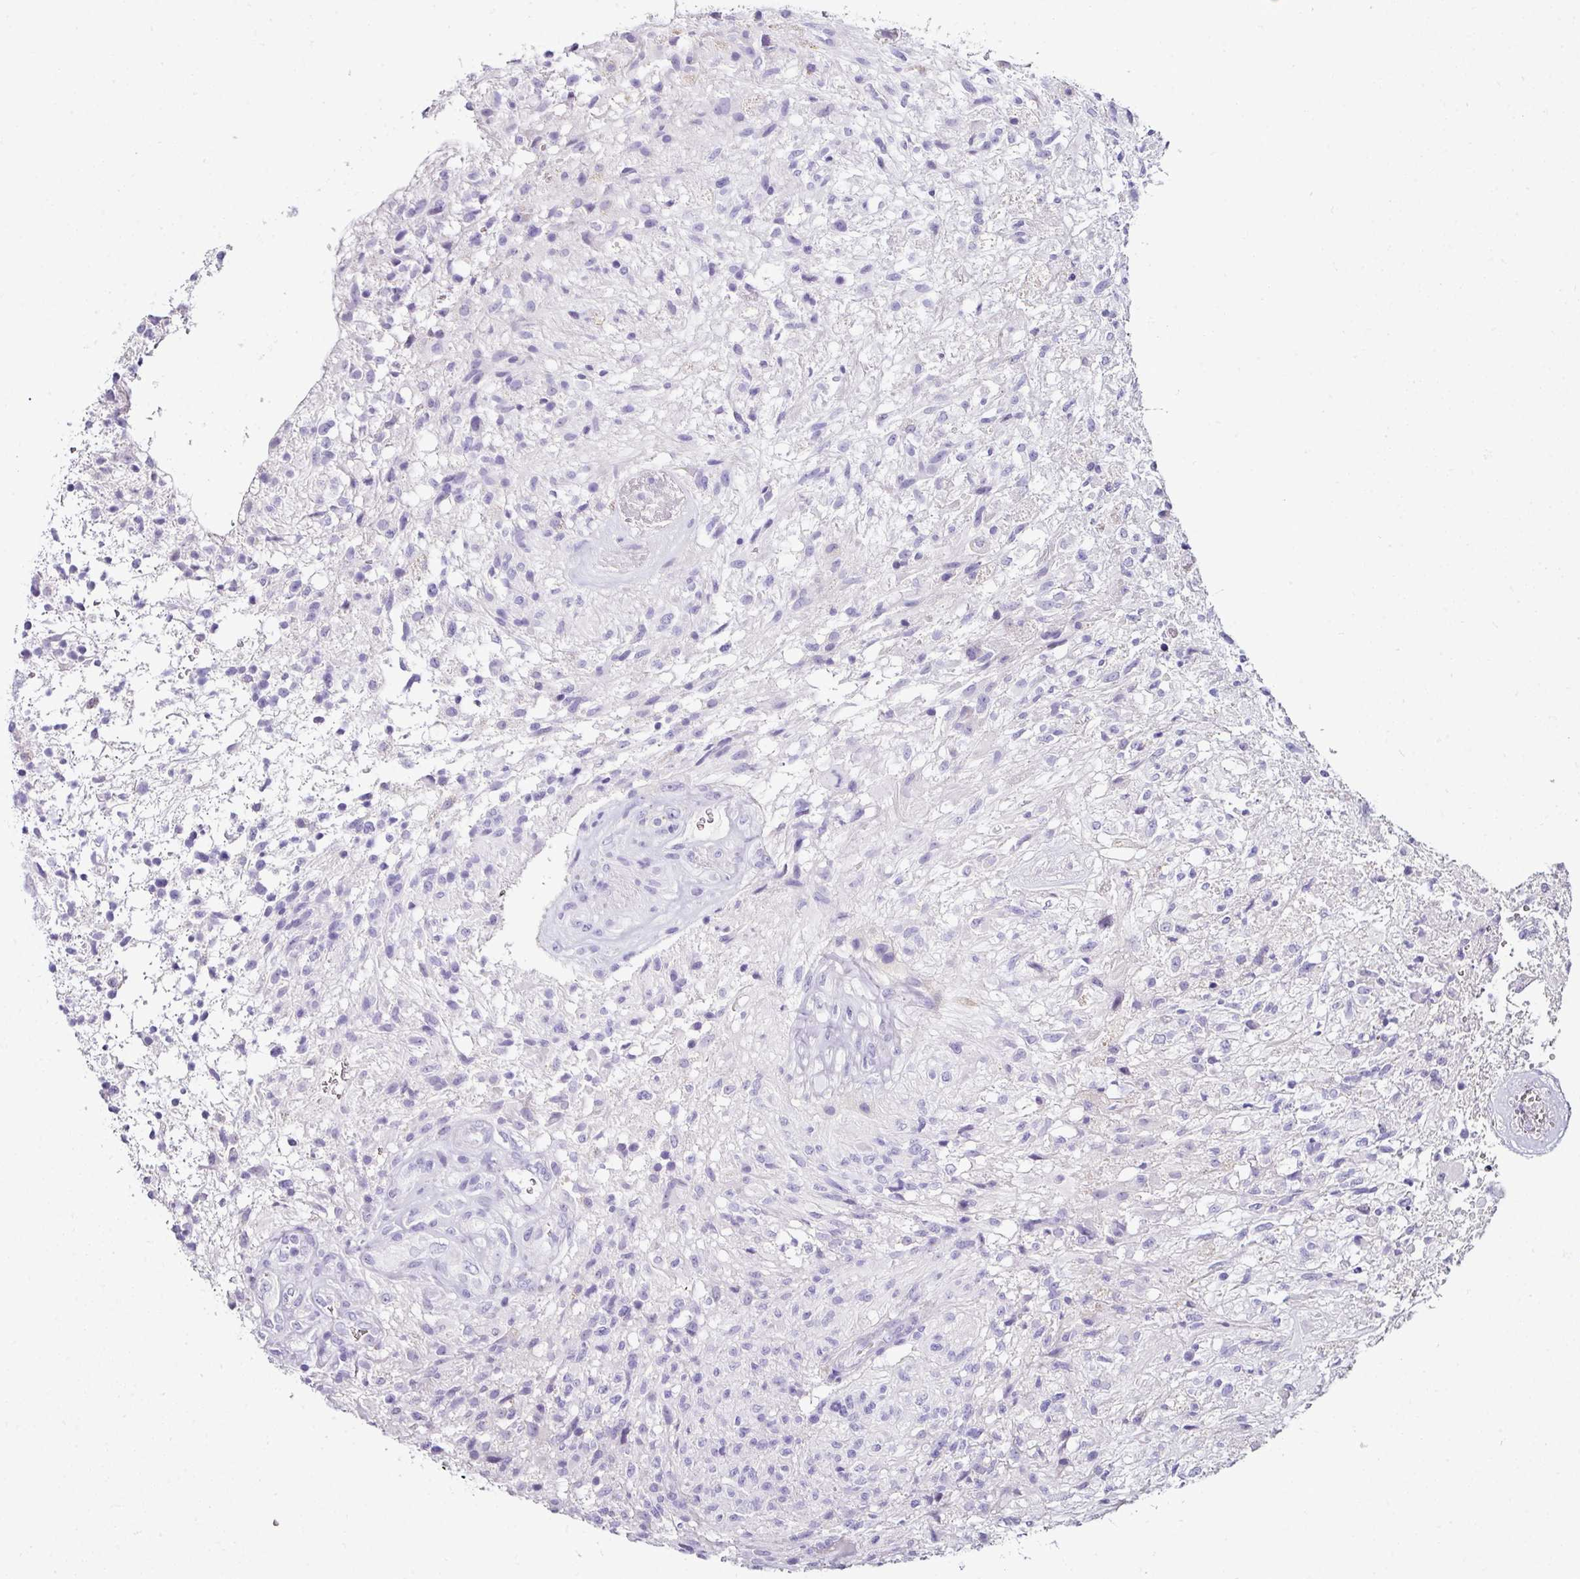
{"staining": {"intensity": "negative", "quantity": "none", "location": "none"}, "tissue": "glioma", "cell_type": "Tumor cells", "image_type": "cancer", "snomed": [{"axis": "morphology", "description": "Glioma, malignant, High grade"}, {"axis": "topography", "description": "Brain"}], "caption": "The histopathology image shows no significant staining in tumor cells of glioma. Nuclei are stained in blue.", "gene": "NAPSA", "patient": {"sex": "male", "age": 56}}